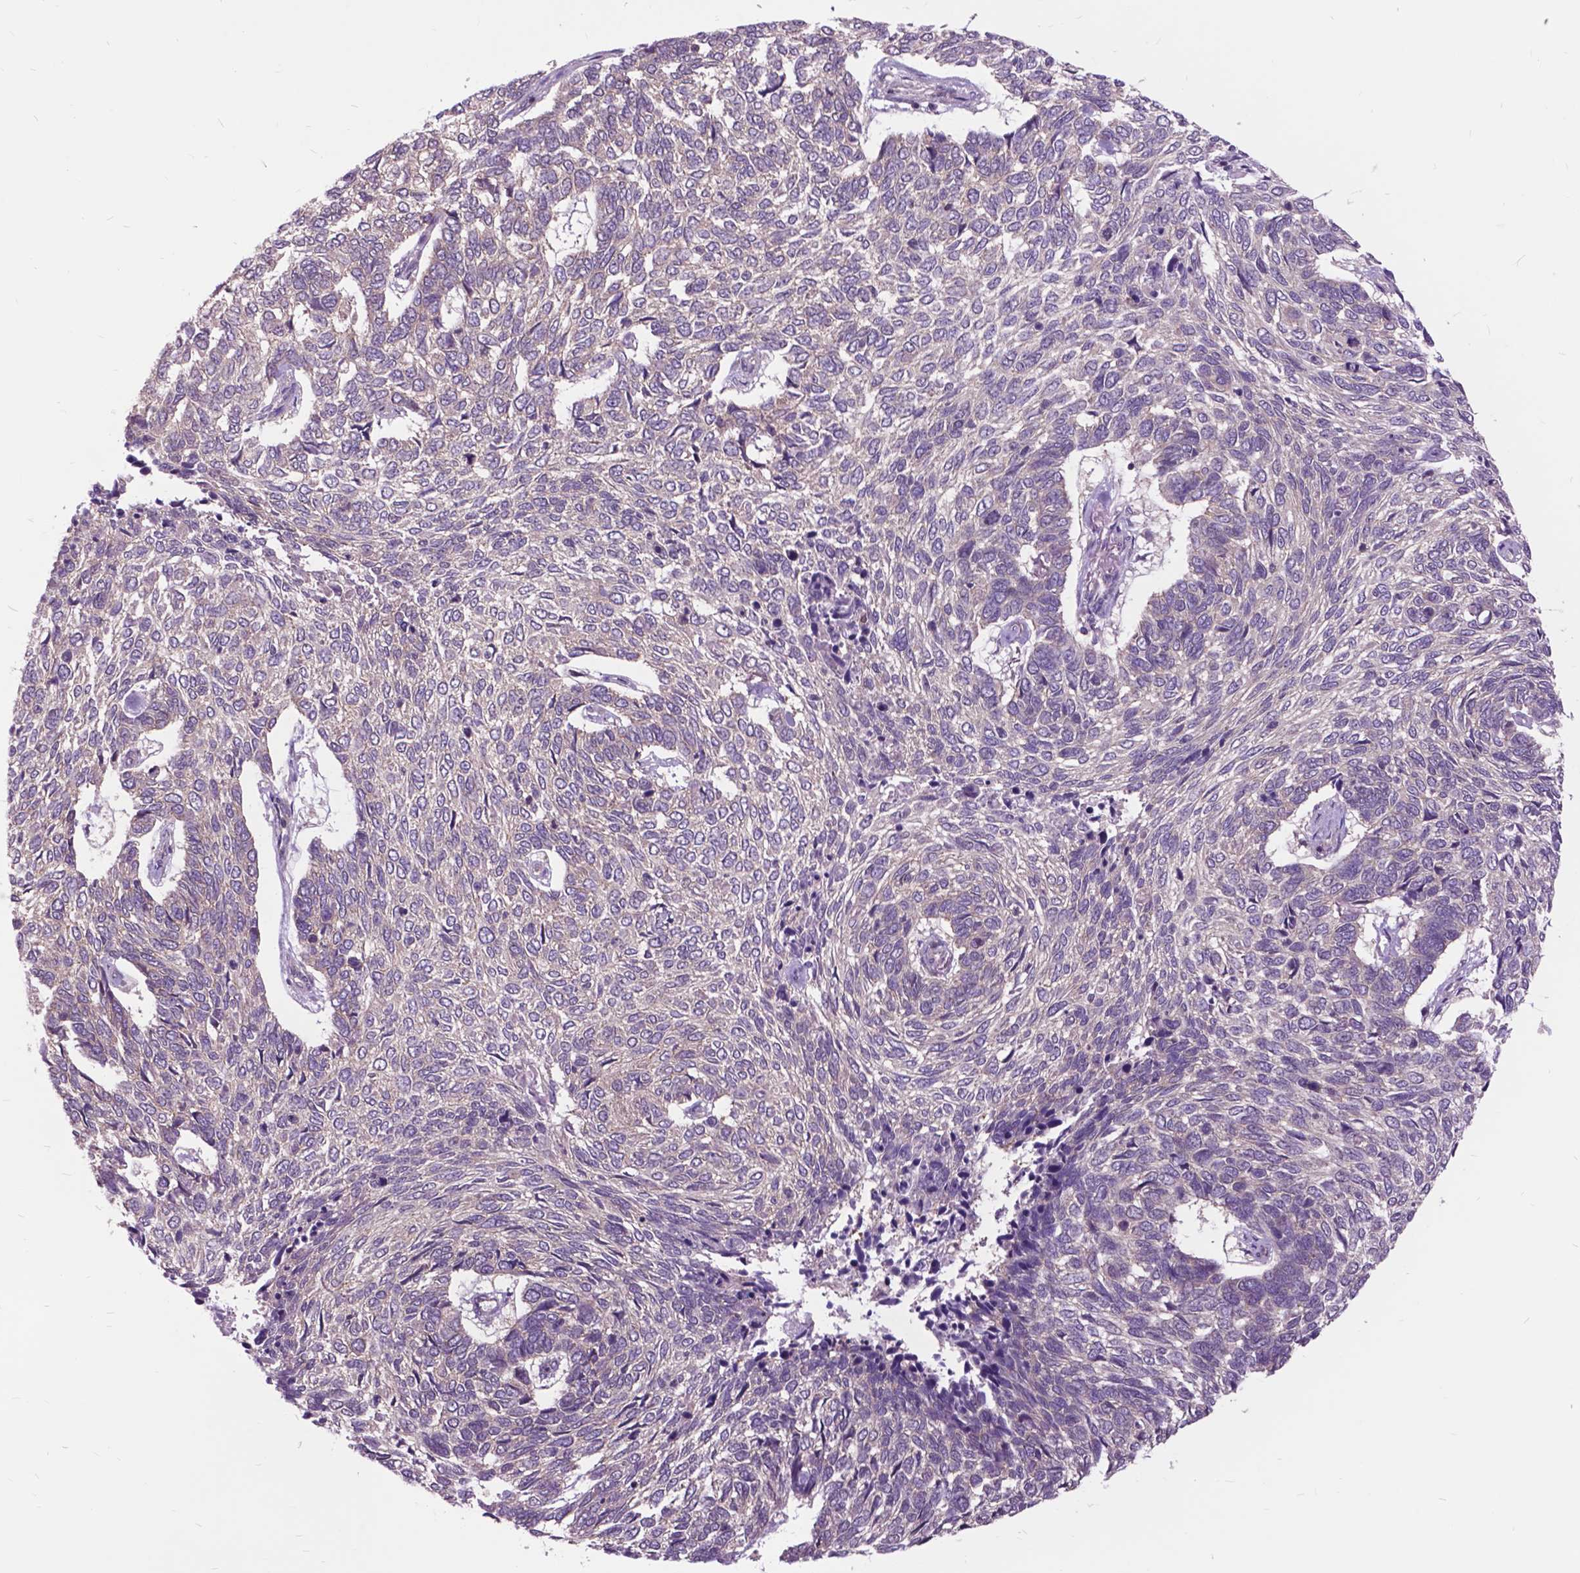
{"staining": {"intensity": "weak", "quantity": "25%-75%", "location": "cytoplasmic/membranous"}, "tissue": "skin cancer", "cell_type": "Tumor cells", "image_type": "cancer", "snomed": [{"axis": "morphology", "description": "Basal cell carcinoma"}, {"axis": "topography", "description": "Skin"}], "caption": "Immunohistochemical staining of human basal cell carcinoma (skin) reveals low levels of weak cytoplasmic/membranous staining in approximately 25%-75% of tumor cells.", "gene": "ARAF", "patient": {"sex": "female", "age": 65}}